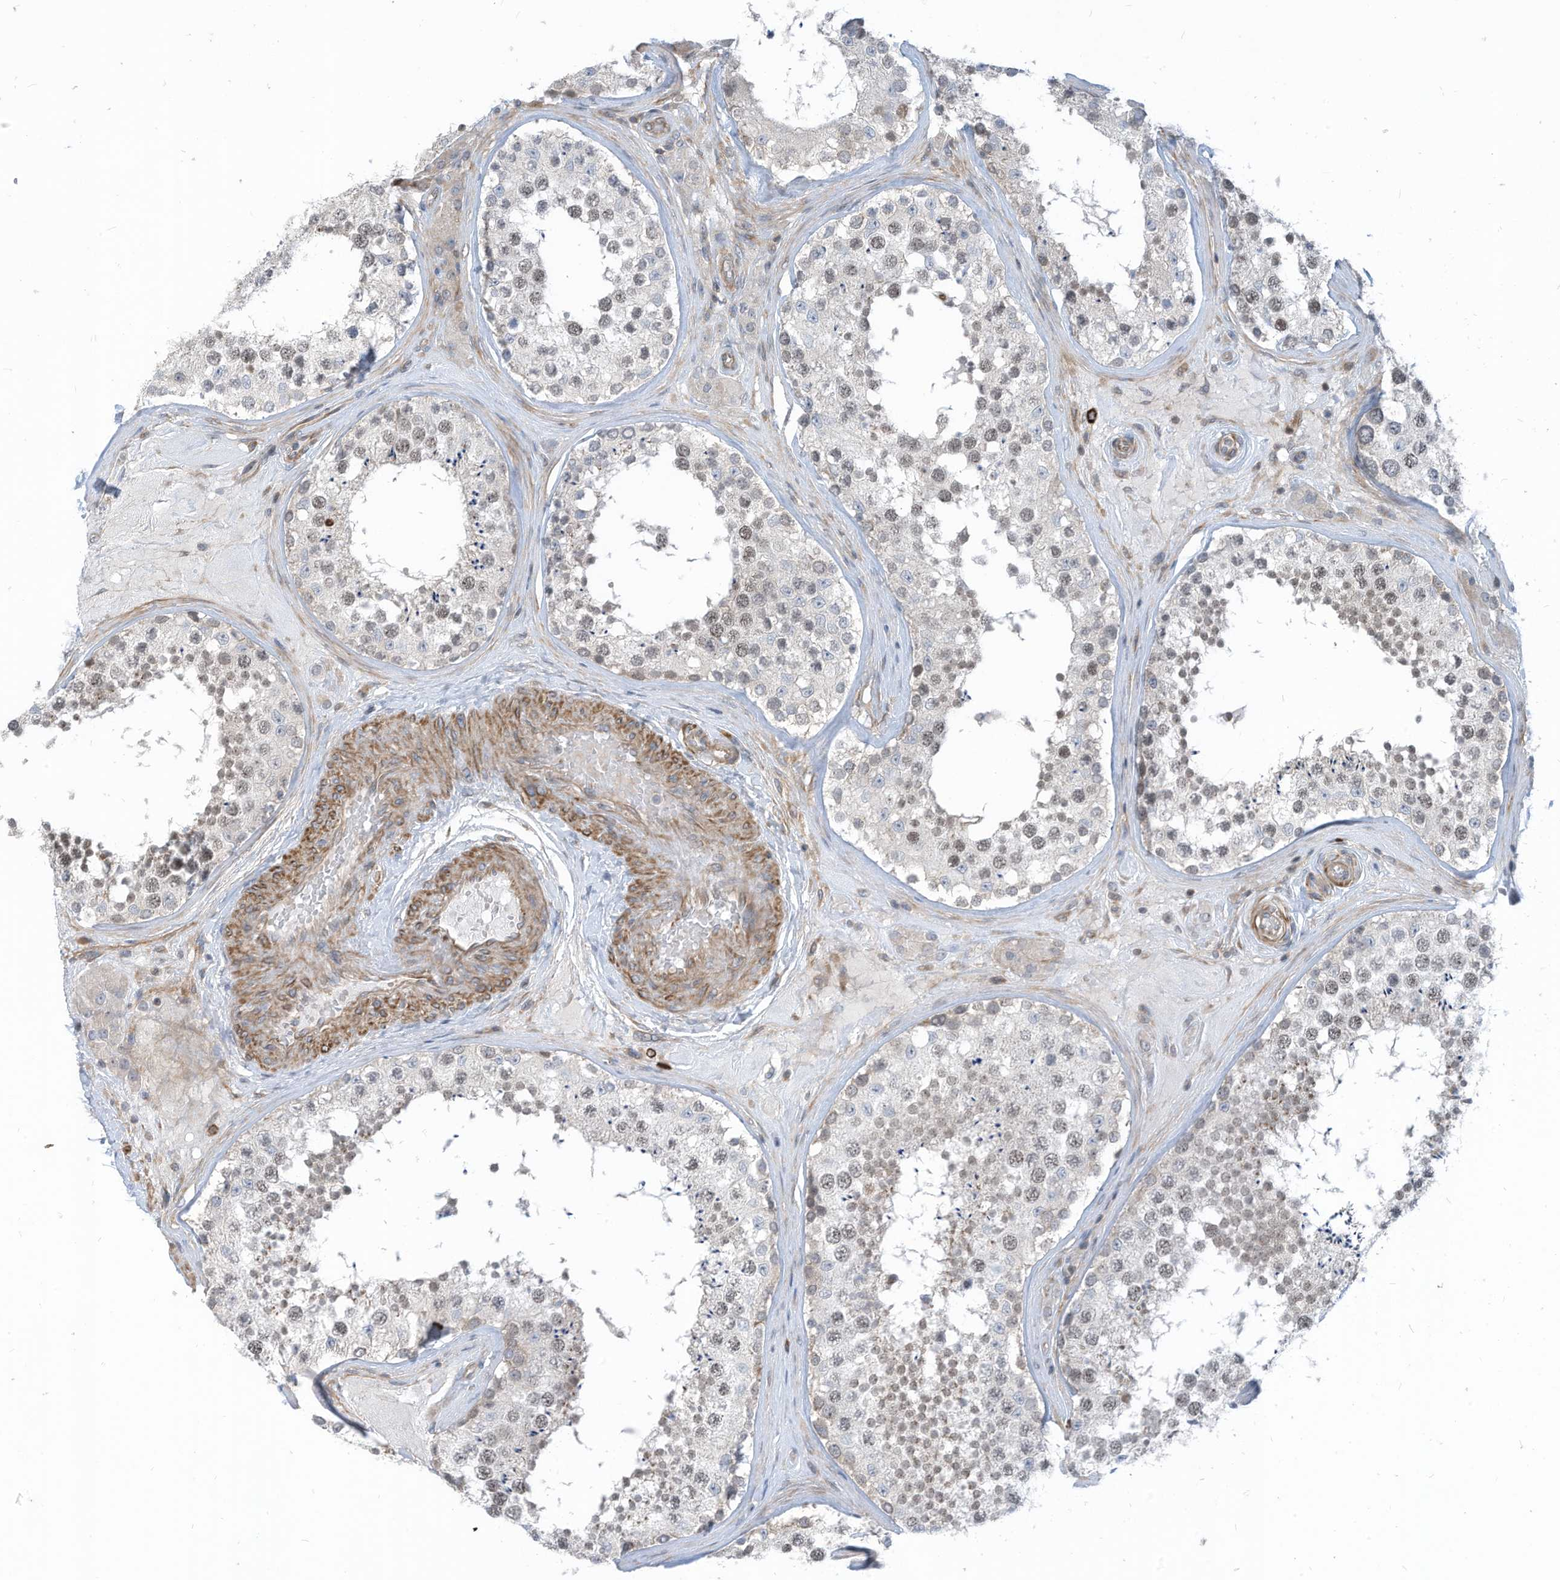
{"staining": {"intensity": "weak", "quantity": "25%-75%", "location": "nuclear"}, "tissue": "testis", "cell_type": "Cells in seminiferous ducts", "image_type": "normal", "snomed": [{"axis": "morphology", "description": "Normal tissue, NOS"}, {"axis": "topography", "description": "Testis"}], "caption": "Immunohistochemistry (IHC) micrograph of normal human testis stained for a protein (brown), which demonstrates low levels of weak nuclear positivity in about 25%-75% of cells in seminiferous ducts.", "gene": "GPATCH3", "patient": {"sex": "male", "age": 46}}